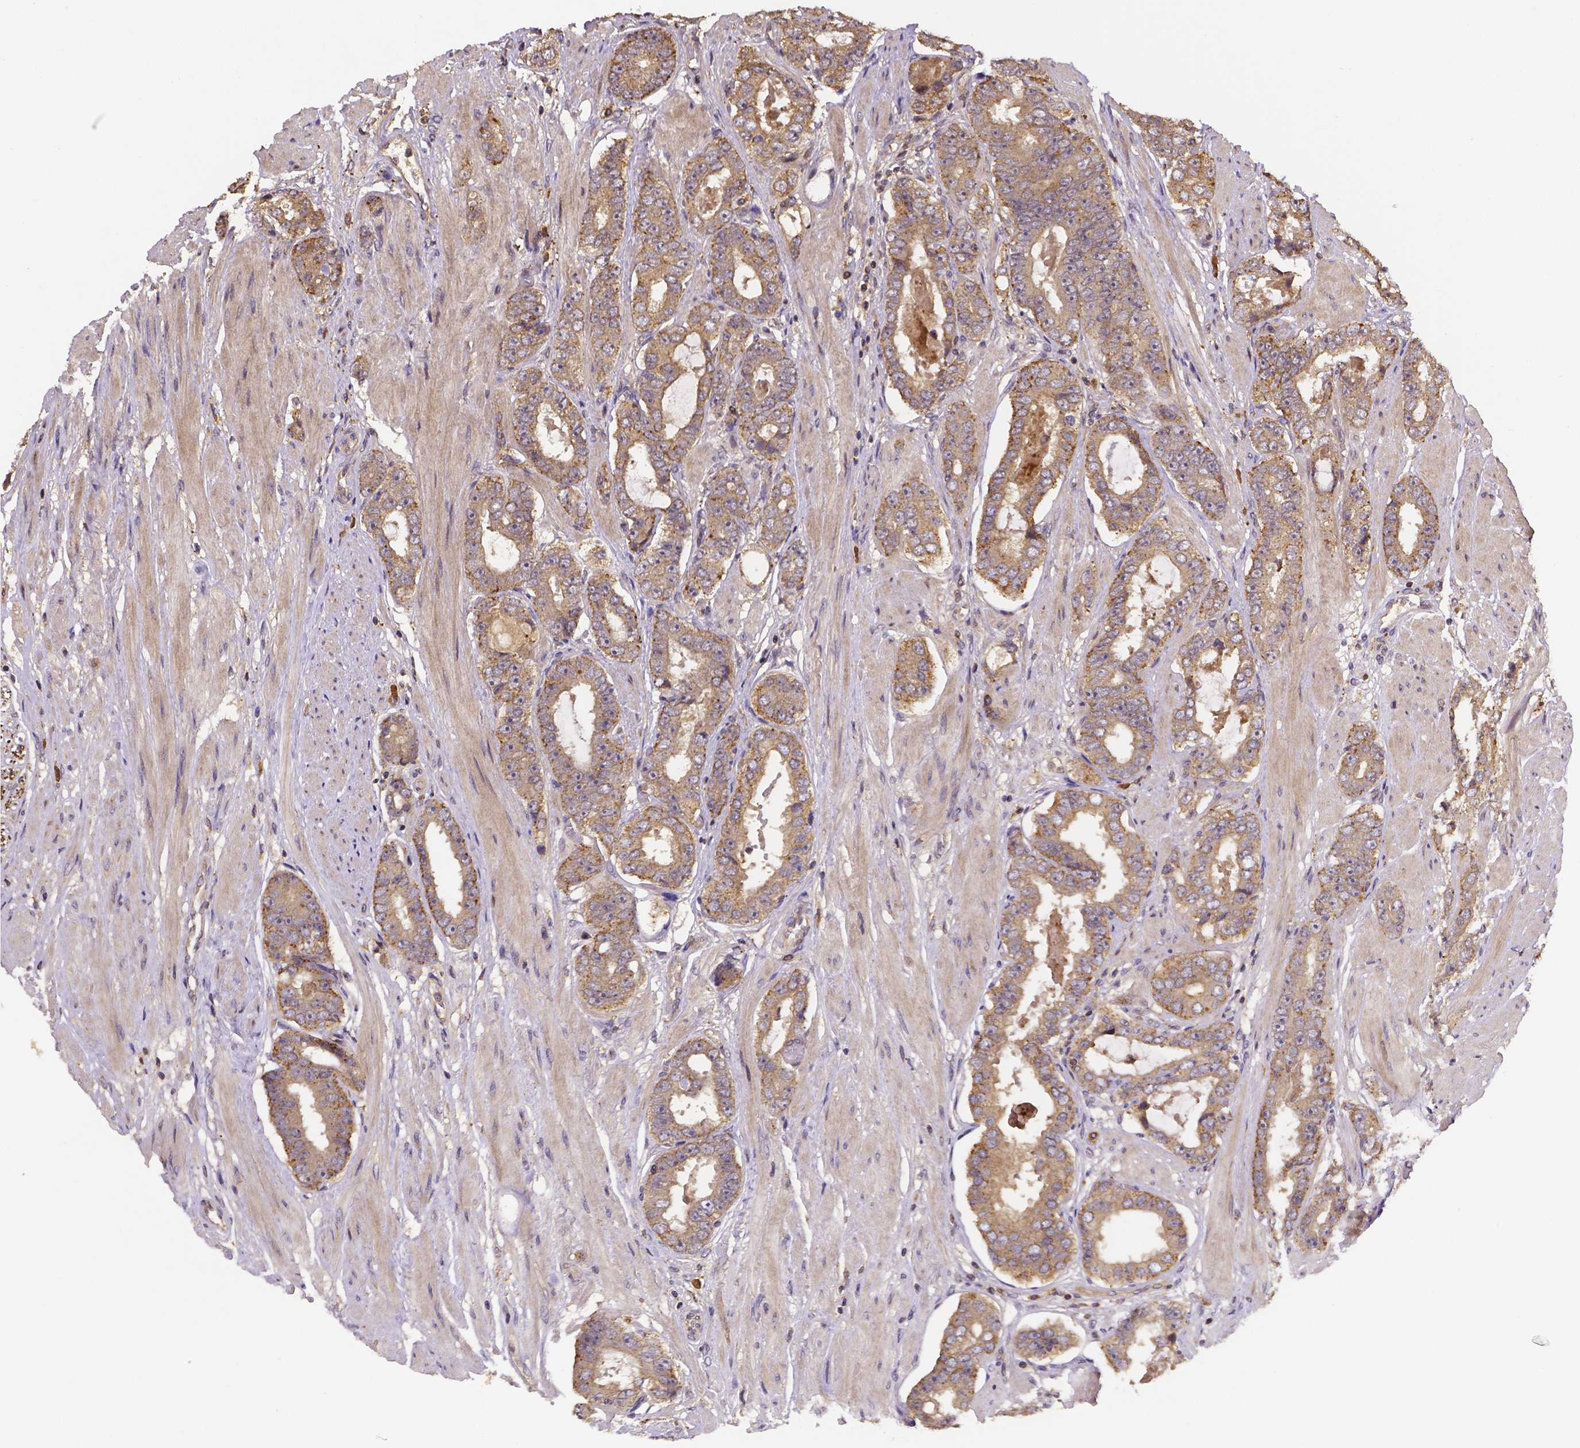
{"staining": {"intensity": "moderate", "quantity": ">75%", "location": "cytoplasmic/membranous"}, "tissue": "prostate cancer", "cell_type": "Tumor cells", "image_type": "cancer", "snomed": [{"axis": "morphology", "description": "Adenocarcinoma, High grade"}, {"axis": "topography", "description": "Prostate"}], "caption": "This is a photomicrograph of IHC staining of prostate adenocarcinoma (high-grade), which shows moderate positivity in the cytoplasmic/membranous of tumor cells.", "gene": "RNF123", "patient": {"sex": "male", "age": 63}}